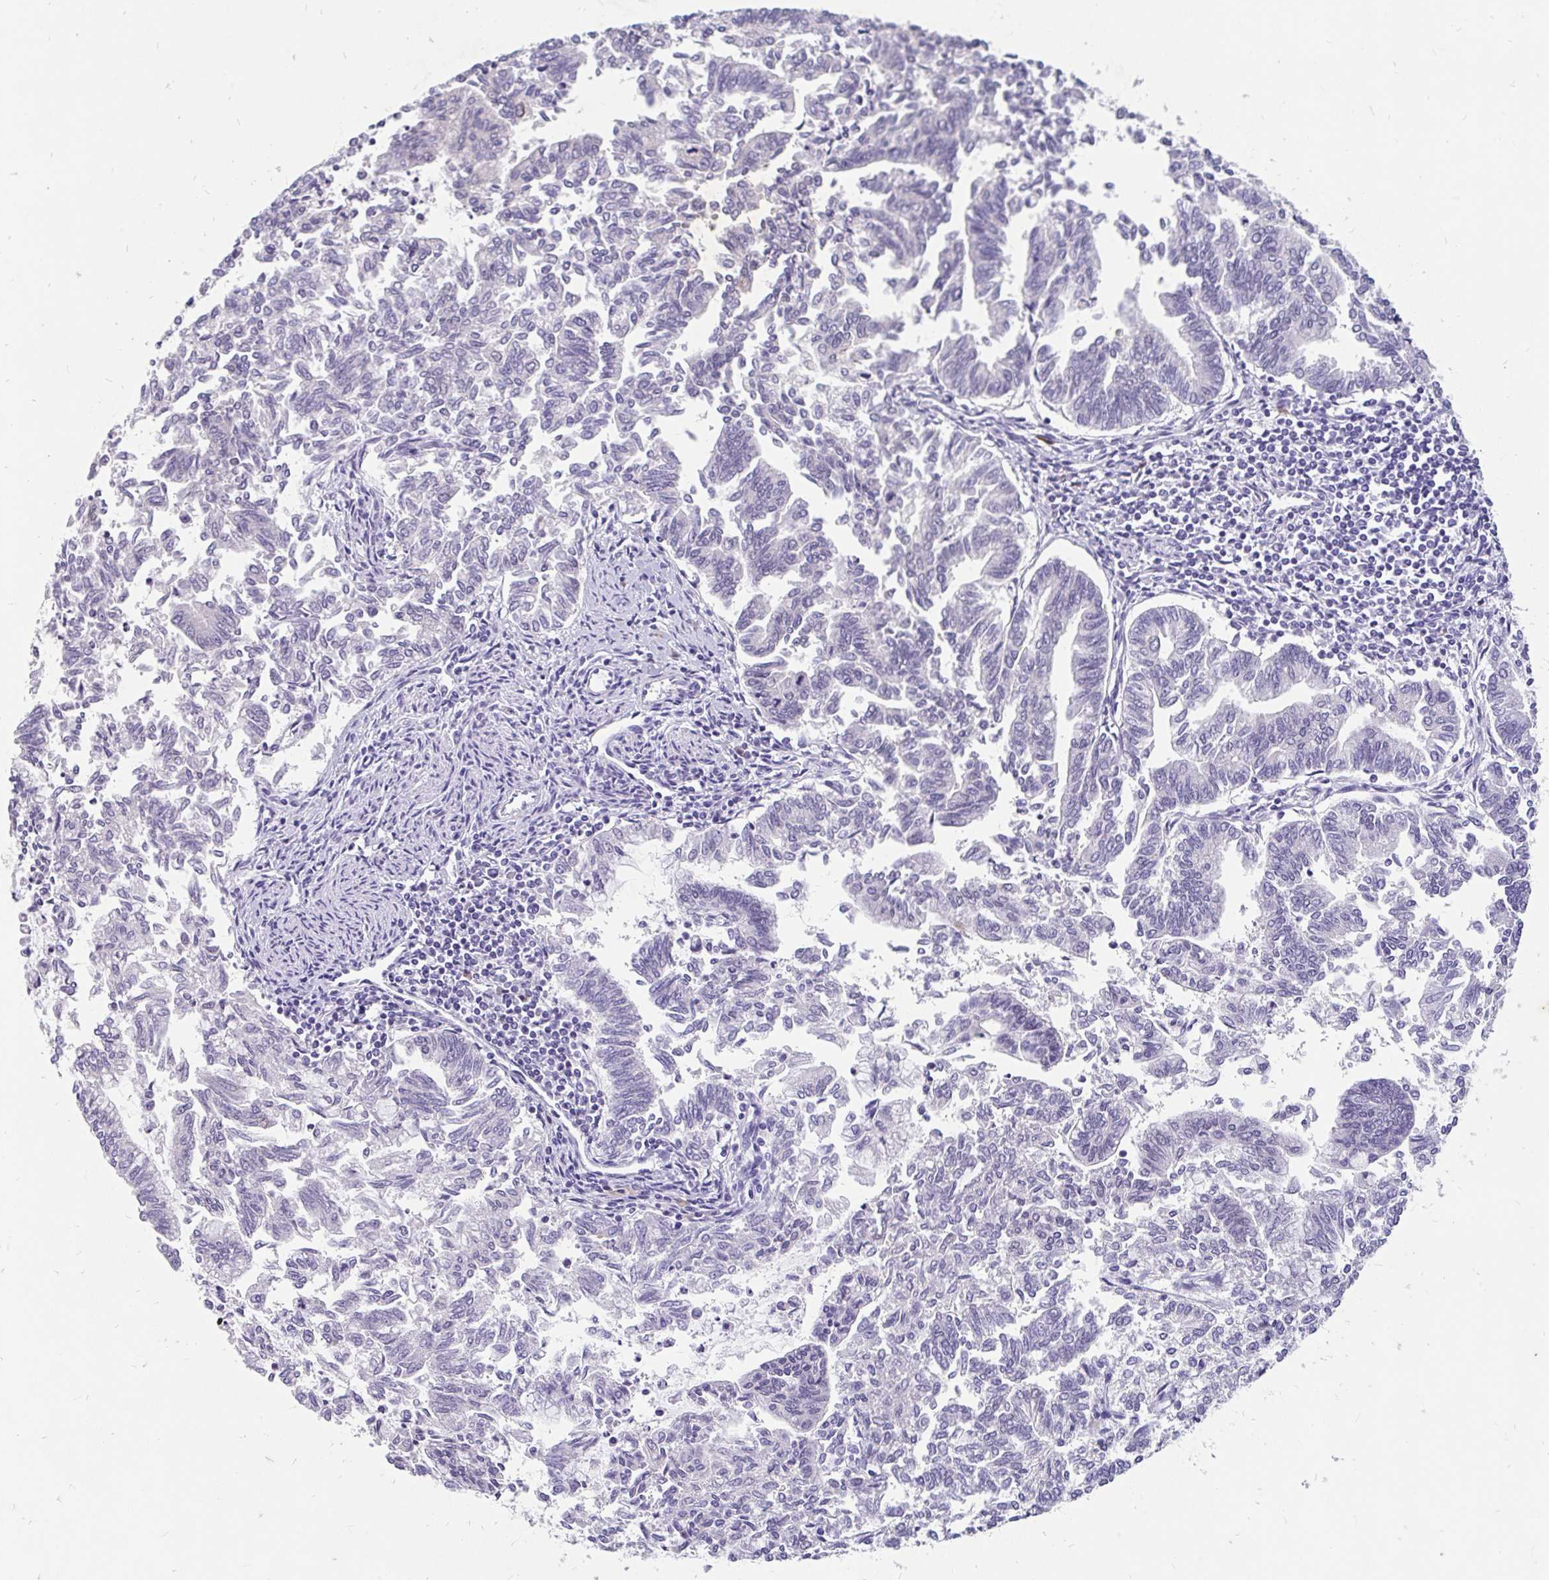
{"staining": {"intensity": "negative", "quantity": "none", "location": "none"}, "tissue": "endometrial cancer", "cell_type": "Tumor cells", "image_type": "cancer", "snomed": [{"axis": "morphology", "description": "Adenocarcinoma, NOS"}, {"axis": "topography", "description": "Endometrium"}], "caption": "IHC image of endometrial cancer (adenocarcinoma) stained for a protein (brown), which shows no expression in tumor cells. Nuclei are stained in blue.", "gene": "EML5", "patient": {"sex": "female", "age": 79}}